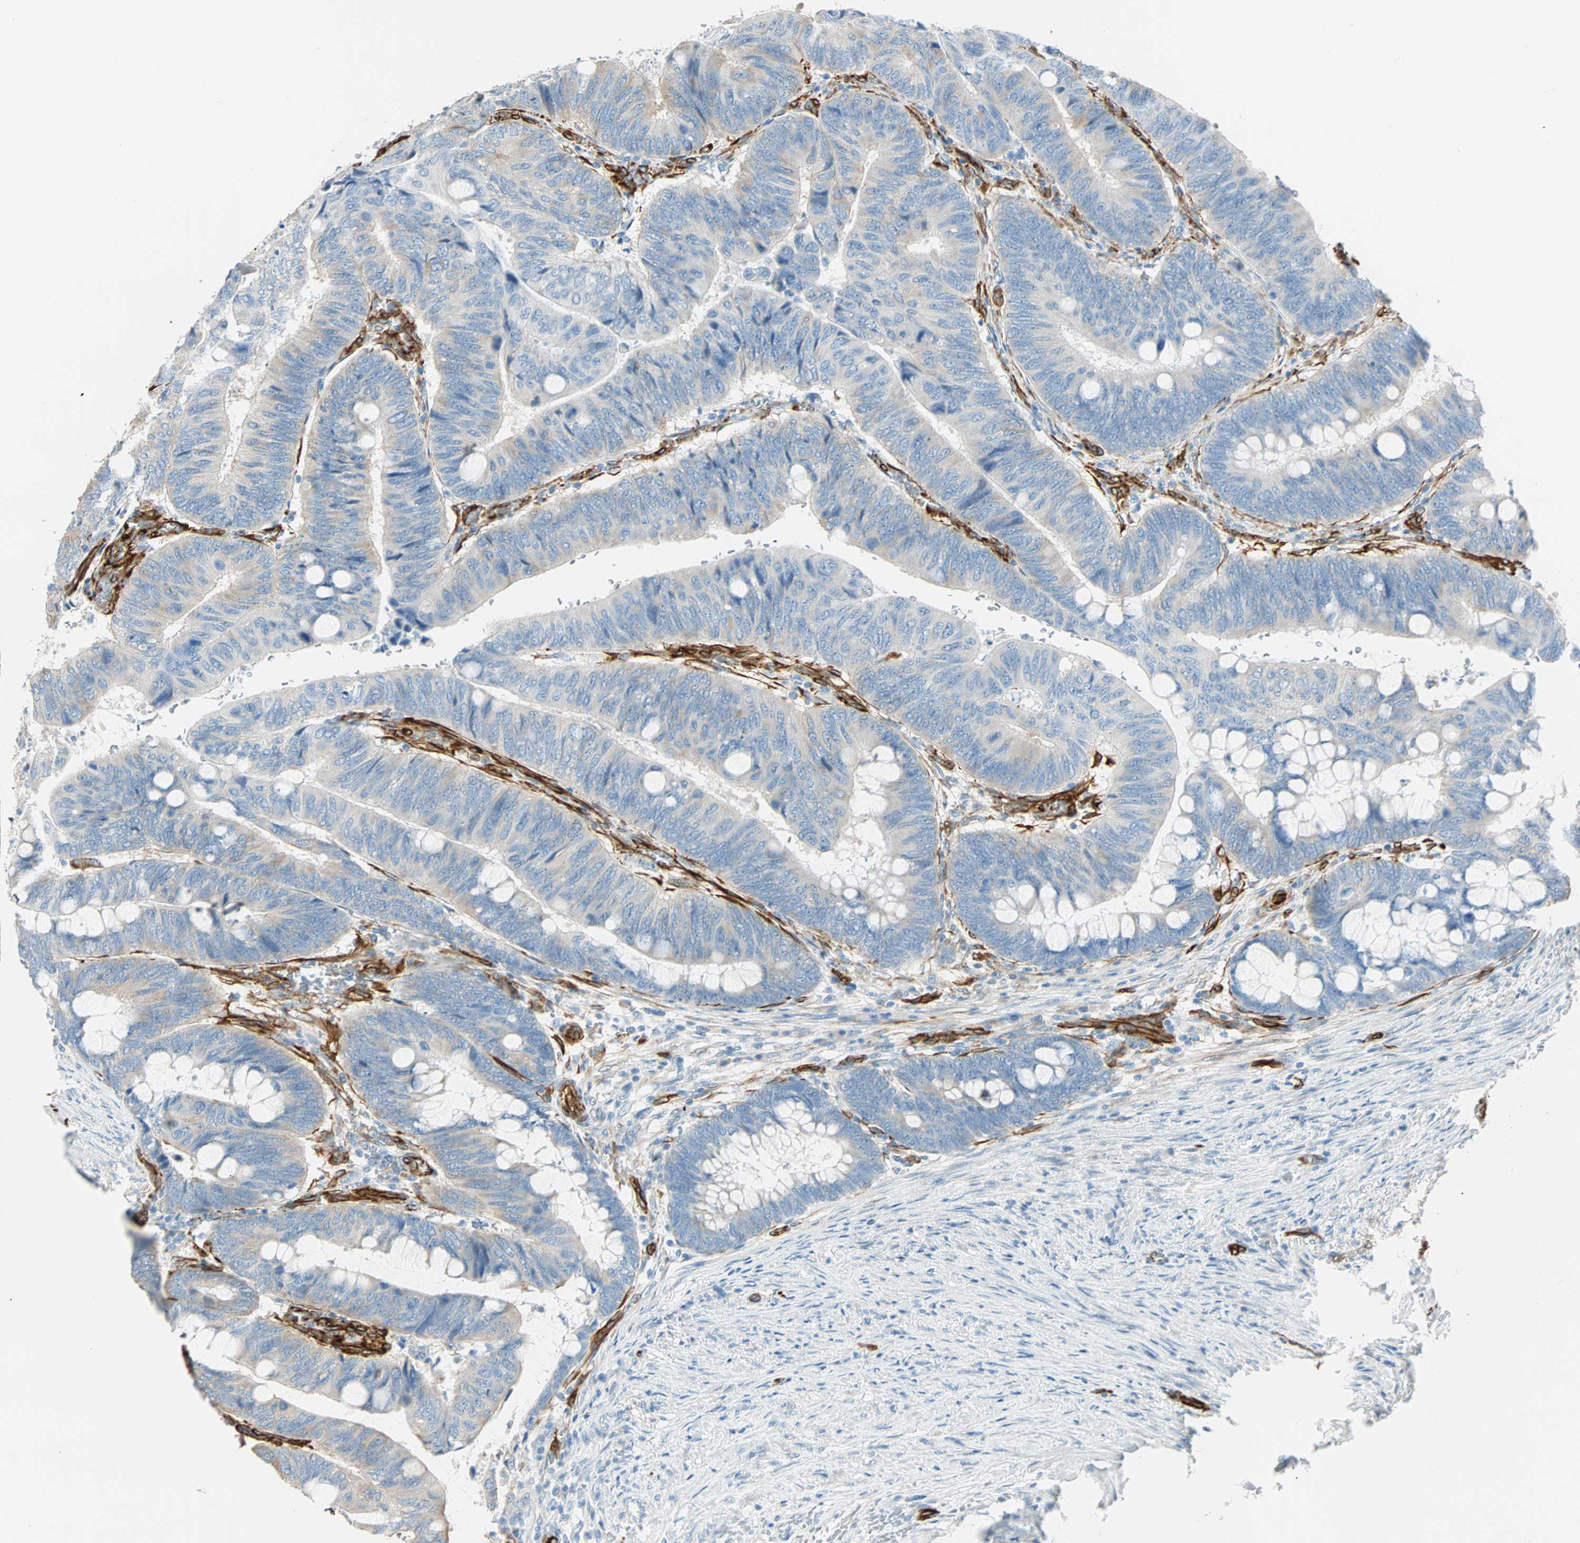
{"staining": {"intensity": "weak", "quantity": "25%-75%", "location": "cytoplasmic/membranous"}, "tissue": "colorectal cancer", "cell_type": "Tumor cells", "image_type": "cancer", "snomed": [{"axis": "morphology", "description": "Normal tissue, NOS"}, {"axis": "morphology", "description": "Adenocarcinoma, NOS"}, {"axis": "topography", "description": "Rectum"}, {"axis": "topography", "description": "Peripheral nerve tissue"}], "caption": "Brown immunohistochemical staining in adenocarcinoma (colorectal) demonstrates weak cytoplasmic/membranous staining in about 25%-75% of tumor cells. The staining was performed using DAB (3,3'-diaminobenzidine), with brown indicating positive protein expression. Nuclei are stained blue with hematoxylin.", "gene": "NES", "patient": {"sex": "male", "age": 92}}